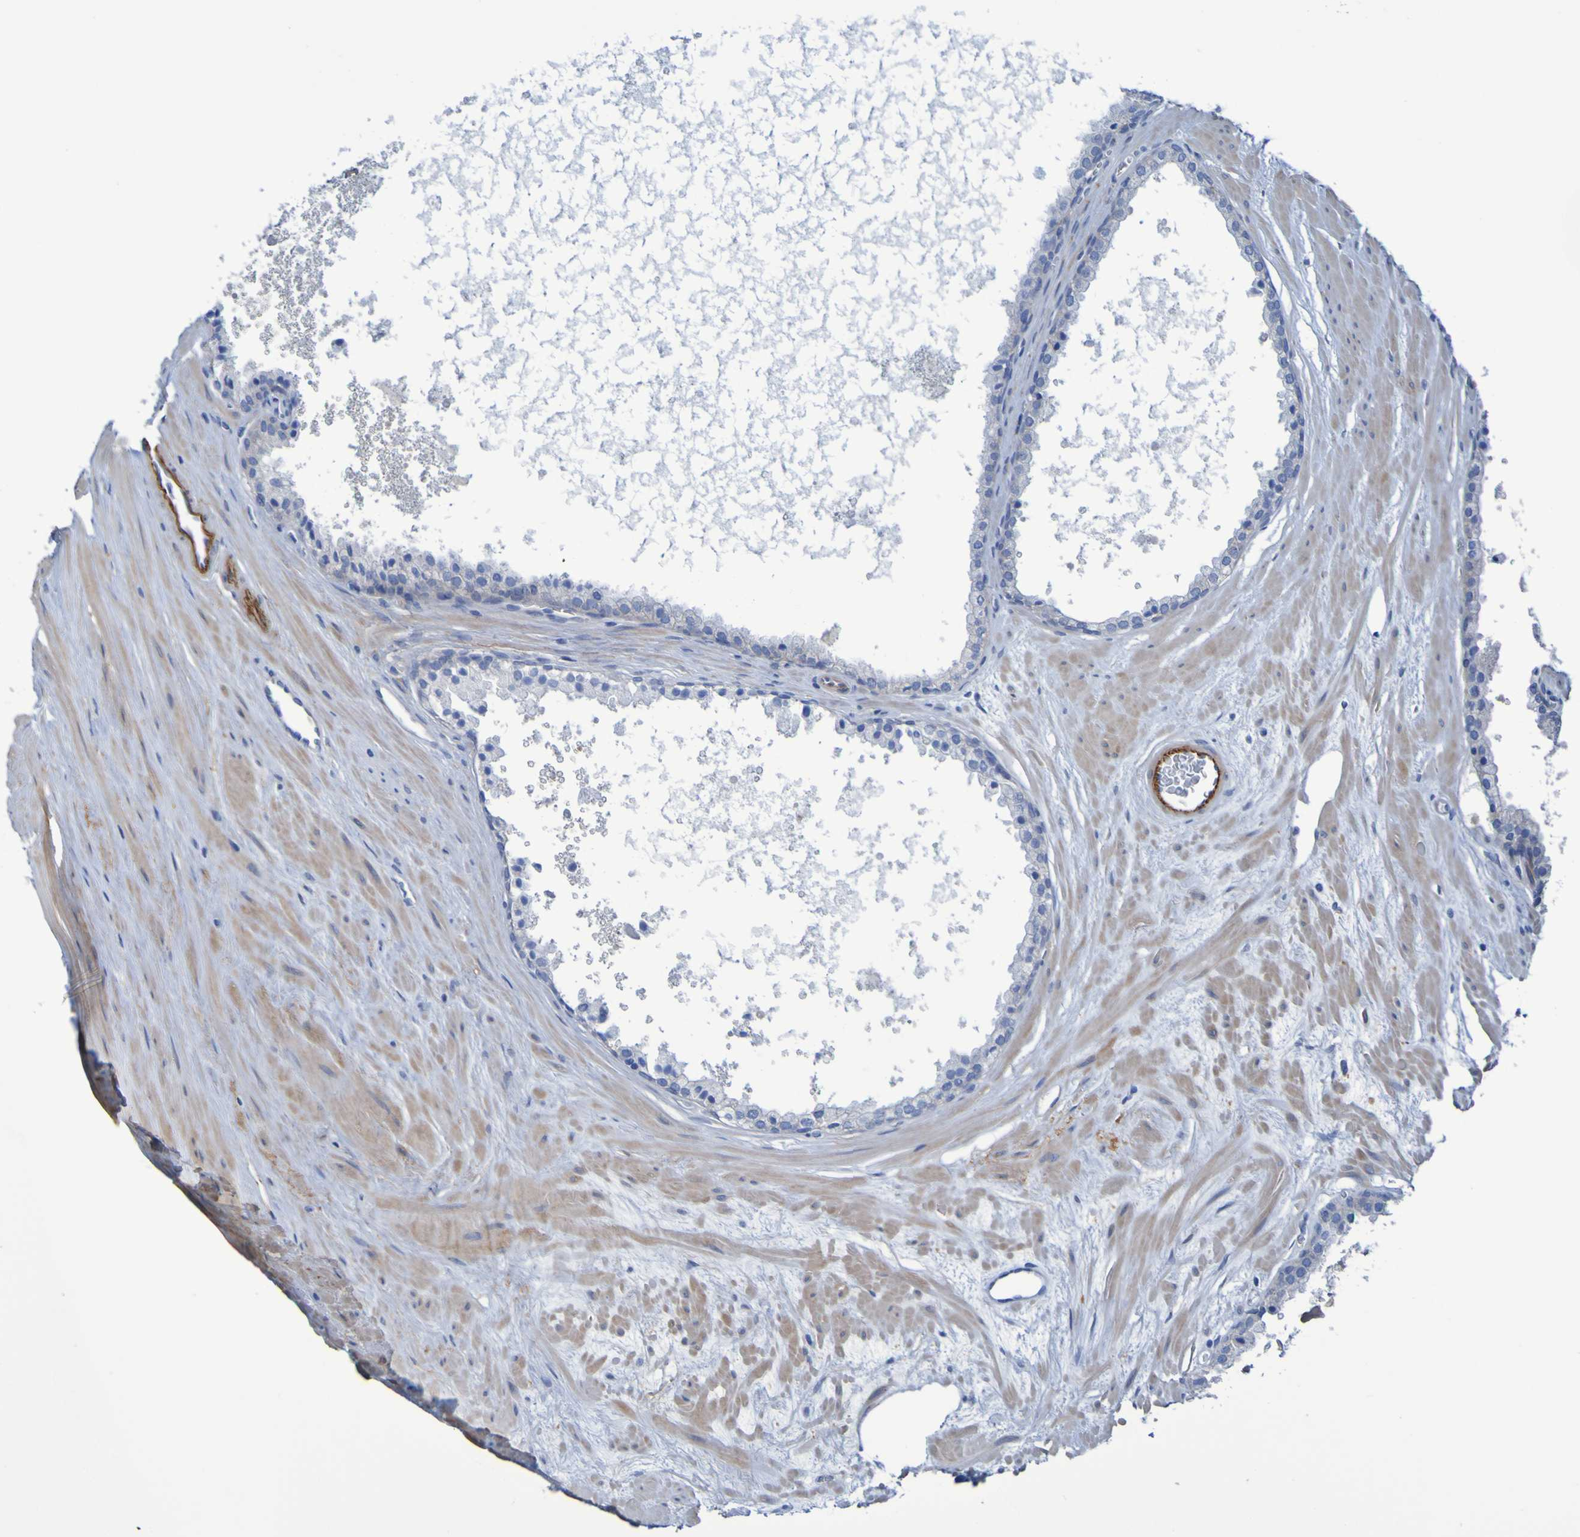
{"staining": {"intensity": "negative", "quantity": "none", "location": "none"}, "tissue": "prostate cancer", "cell_type": "Tumor cells", "image_type": "cancer", "snomed": [{"axis": "morphology", "description": "Adenocarcinoma, High grade"}, {"axis": "topography", "description": "Prostate"}], "caption": "High magnification brightfield microscopy of prostate cancer (high-grade adenocarcinoma) stained with DAB (3,3'-diaminobenzidine) (brown) and counterstained with hematoxylin (blue): tumor cells show no significant staining.", "gene": "LPP", "patient": {"sex": "male", "age": 65}}